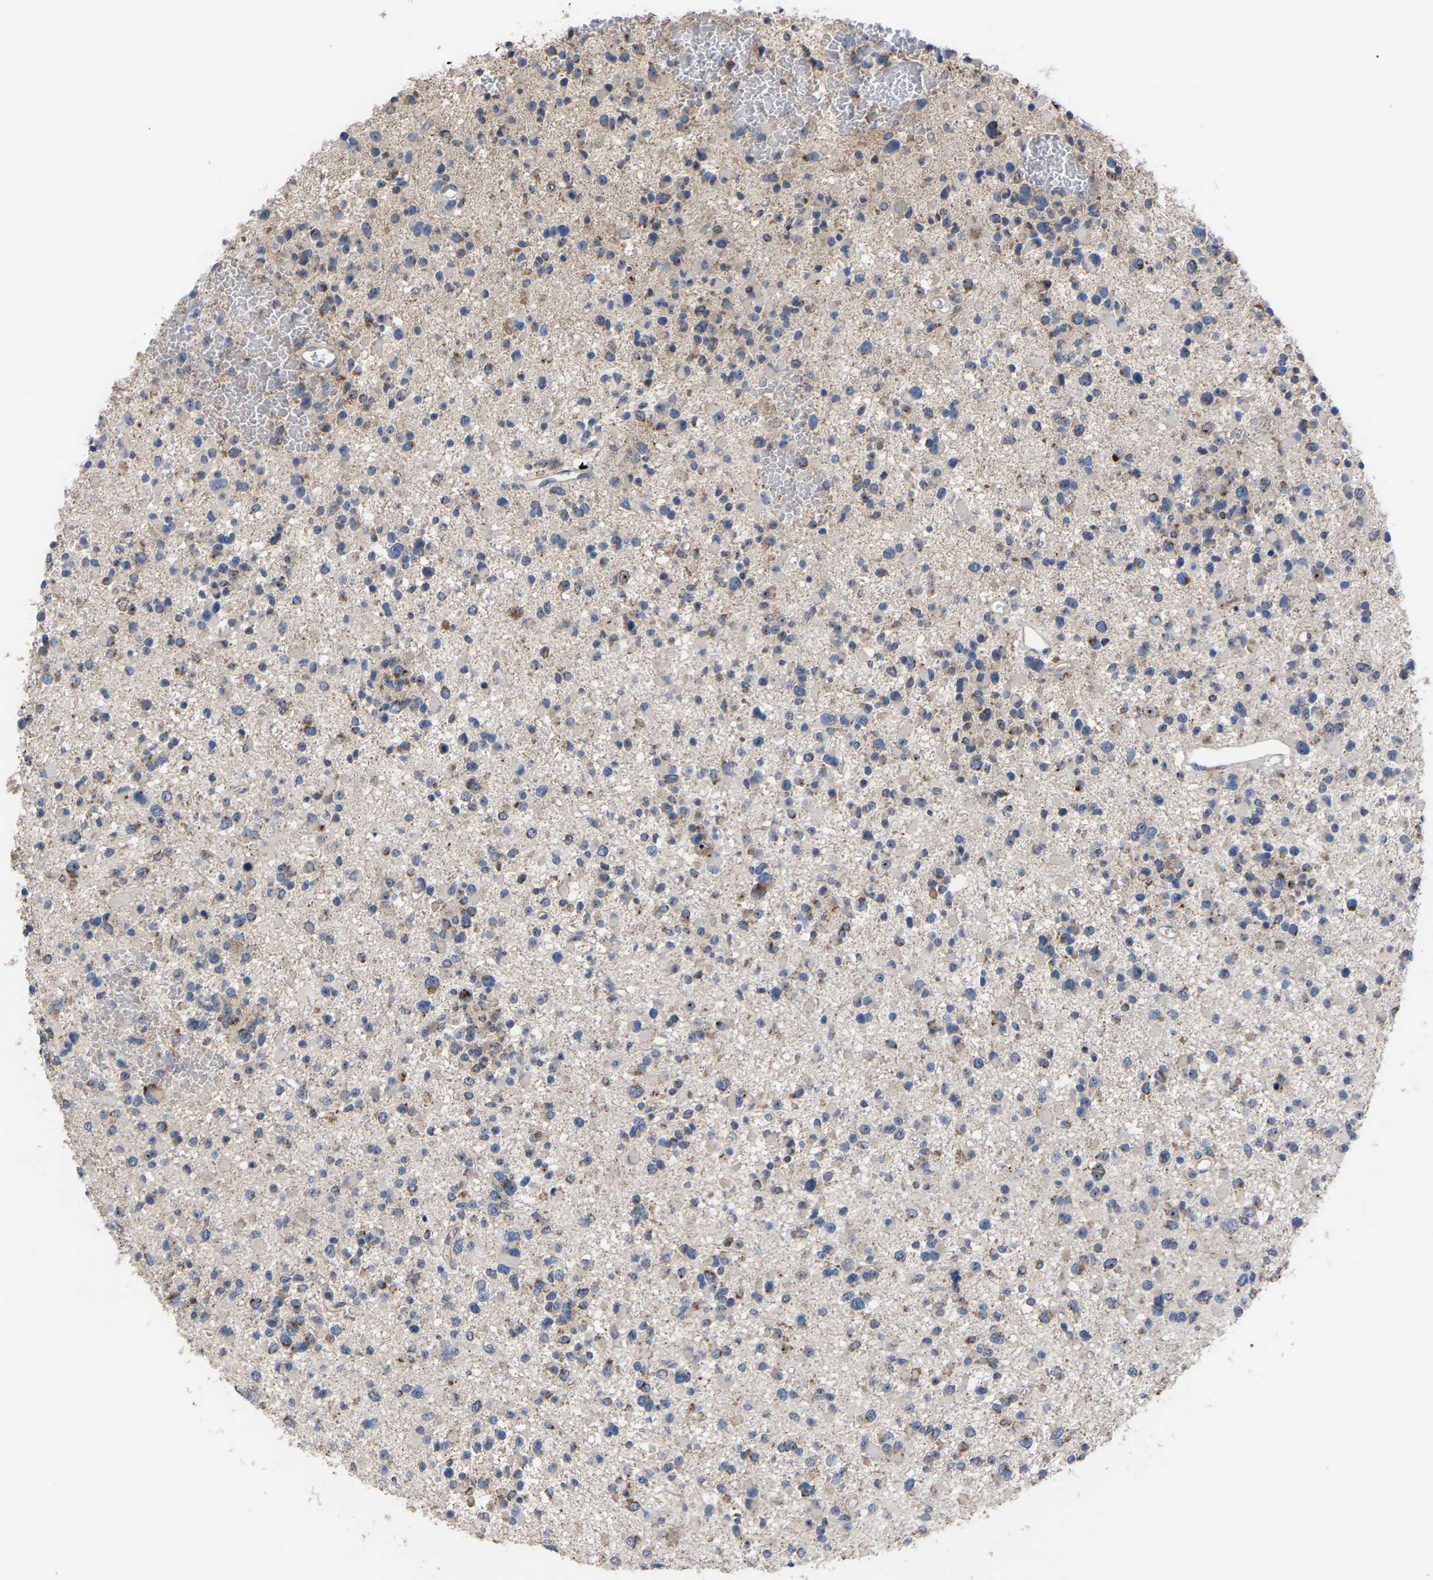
{"staining": {"intensity": "moderate", "quantity": "25%-75%", "location": "cytoplasmic/membranous"}, "tissue": "glioma", "cell_type": "Tumor cells", "image_type": "cancer", "snomed": [{"axis": "morphology", "description": "Glioma, malignant, Low grade"}, {"axis": "topography", "description": "Brain"}], "caption": "The histopathology image shows staining of malignant glioma (low-grade), revealing moderate cytoplasmic/membranous protein staining (brown color) within tumor cells.", "gene": "NOP53", "patient": {"sex": "female", "age": 22}}